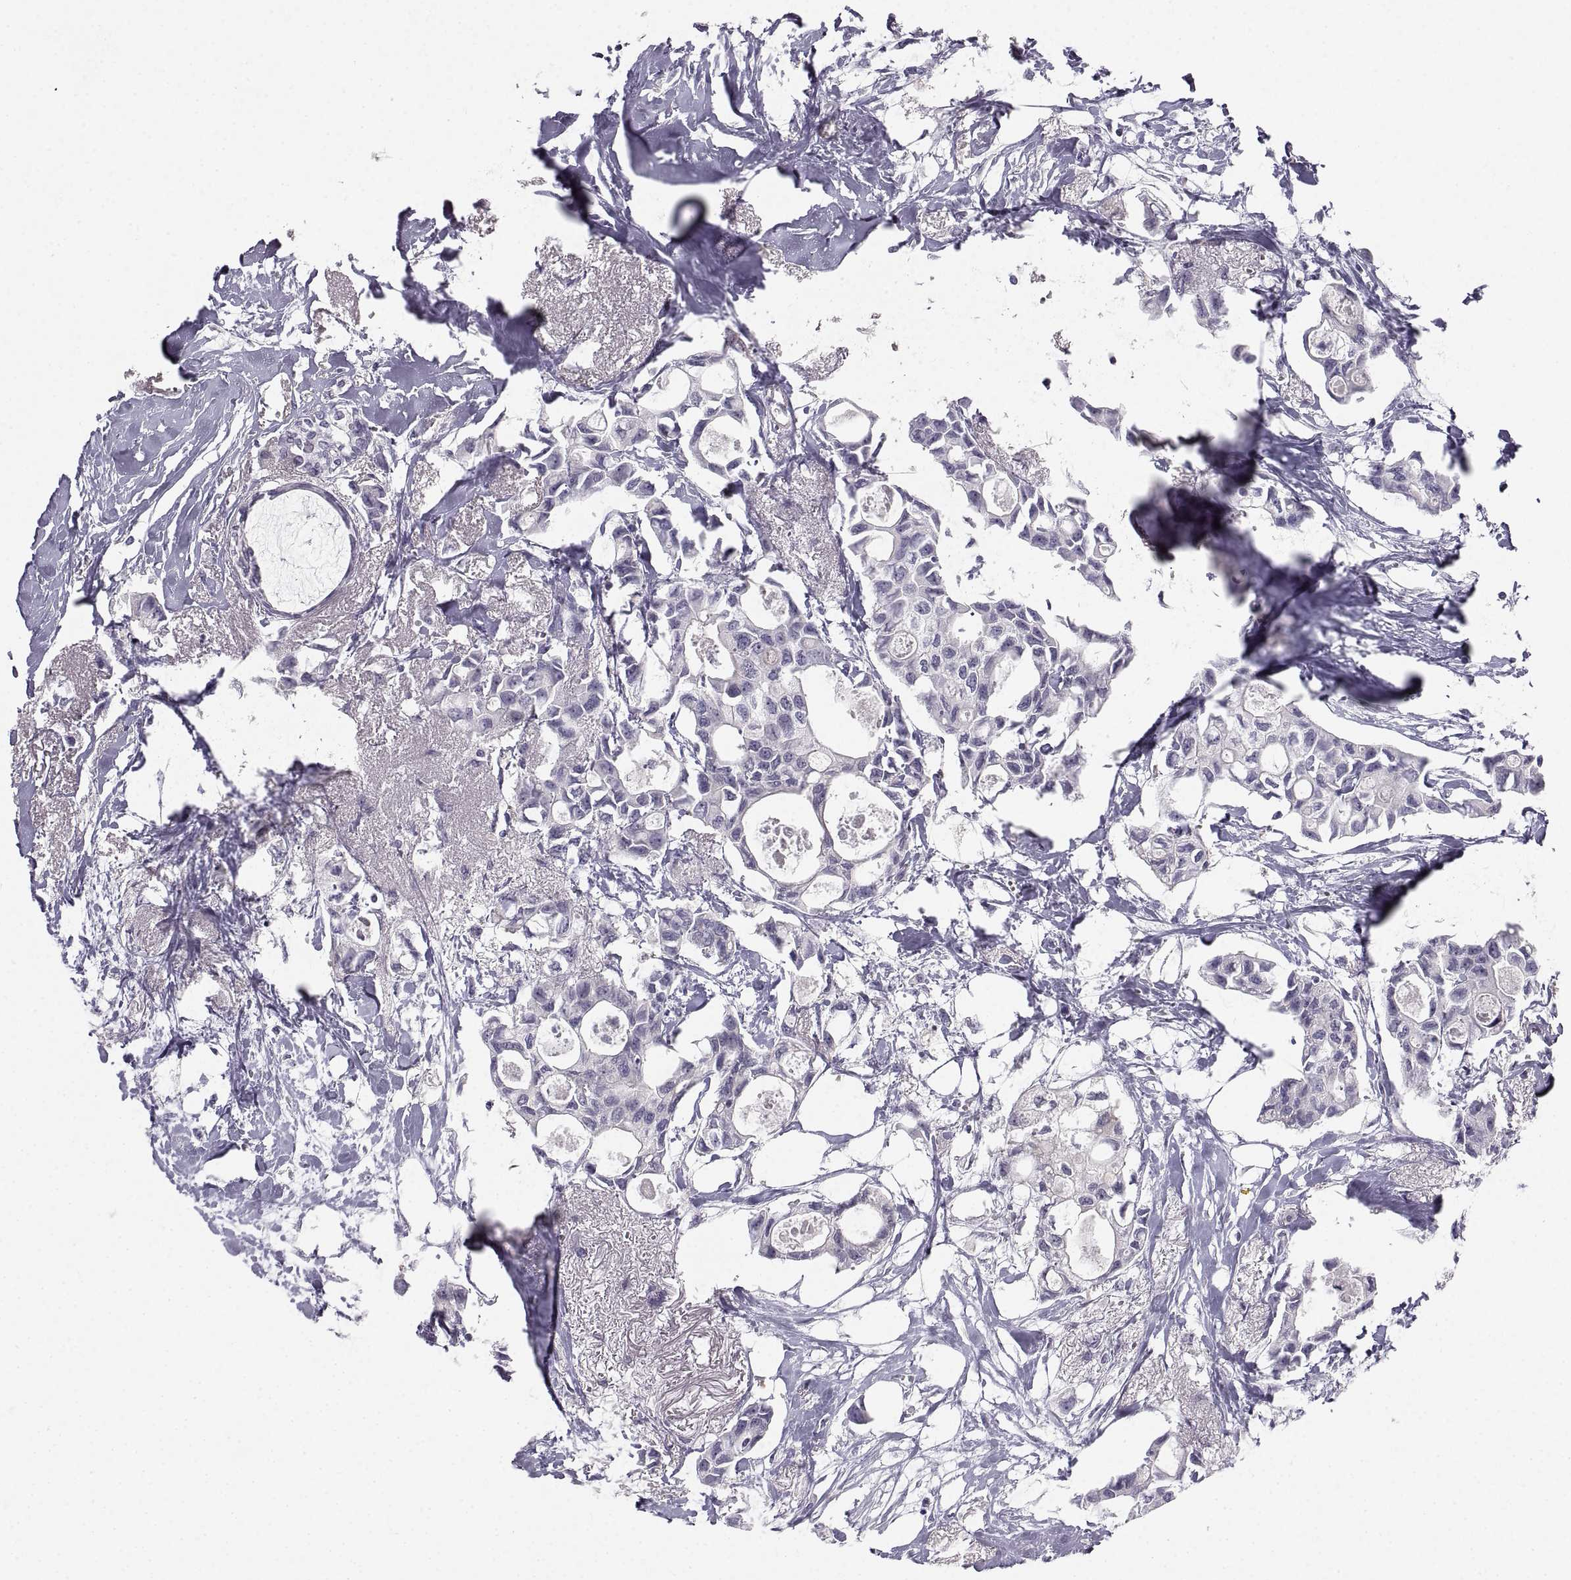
{"staining": {"intensity": "negative", "quantity": "none", "location": "none"}, "tissue": "breast cancer", "cell_type": "Tumor cells", "image_type": "cancer", "snomed": [{"axis": "morphology", "description": "Duct carcinoma"}, {"axis": "topography", "description": "Breast"}], "caption": "DAB (3,3'-diaminobenzidine) immunohistochemical staining of human breast infiltrating ductal carcinoma demonstrates no significant positivity in tumor cells.", "gene": "ZNF185", "patient": {"sex": "female", "age": 83}}